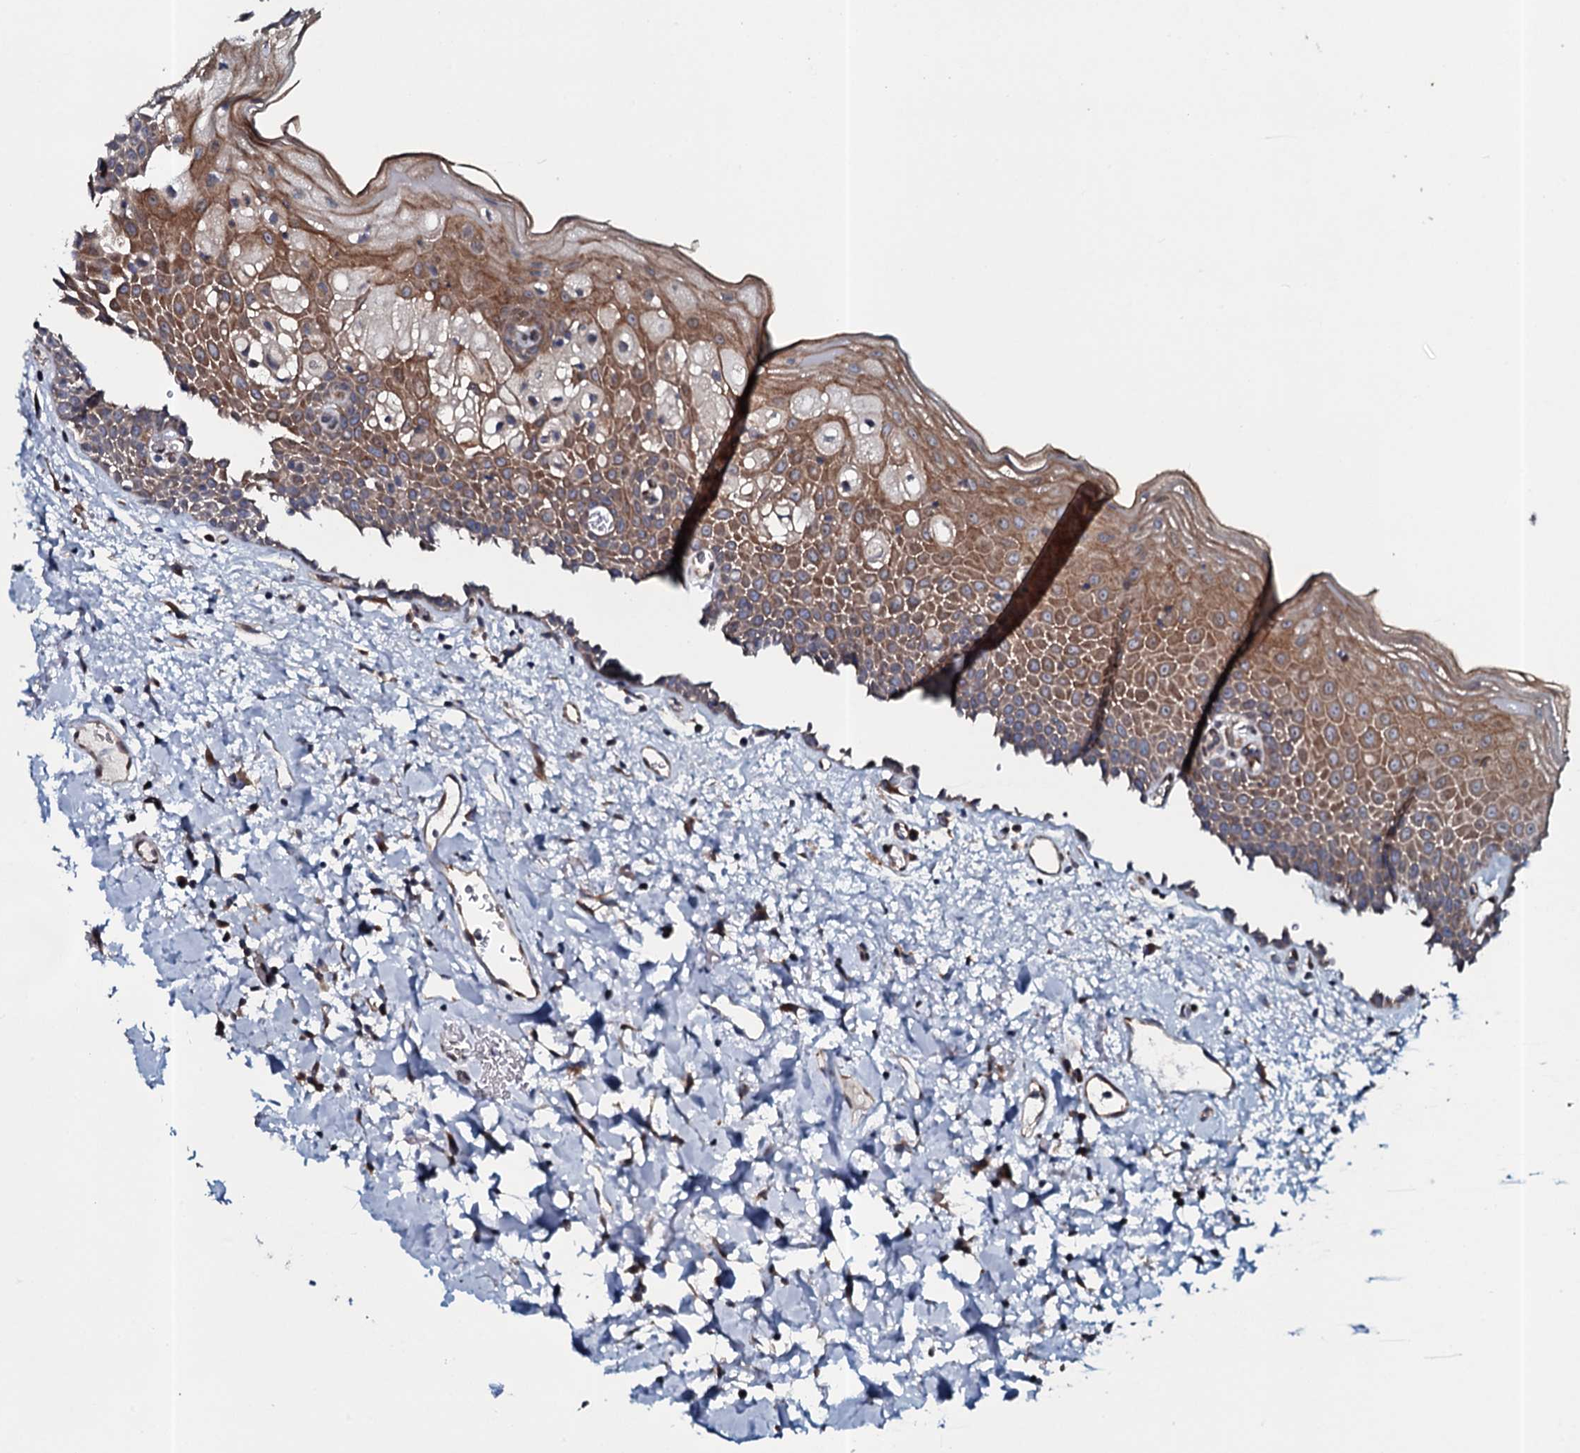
{"staining": {"intensity": "moderate", "quantity": ">75%", "location": "cytoplasmic/membranous"}, "tissue": "oral mucosa", "cell_type": "Squamous epithelial cells", "image_type": "normal", "snomed": [{"axis": "morphology", "description": "Normal tissue, NOS"}, {"axis": "topography", "description": "Oral tissue"}], "caption": "About >75% of squamous epithelial cells in unremarkable human oral mucosa show moderate cytoplasmic/membranous protein staining as visualized by brown immunohistochemical staining.", "gene": "TMEM151A", "patient": {"sex": "male", "age": 74}}